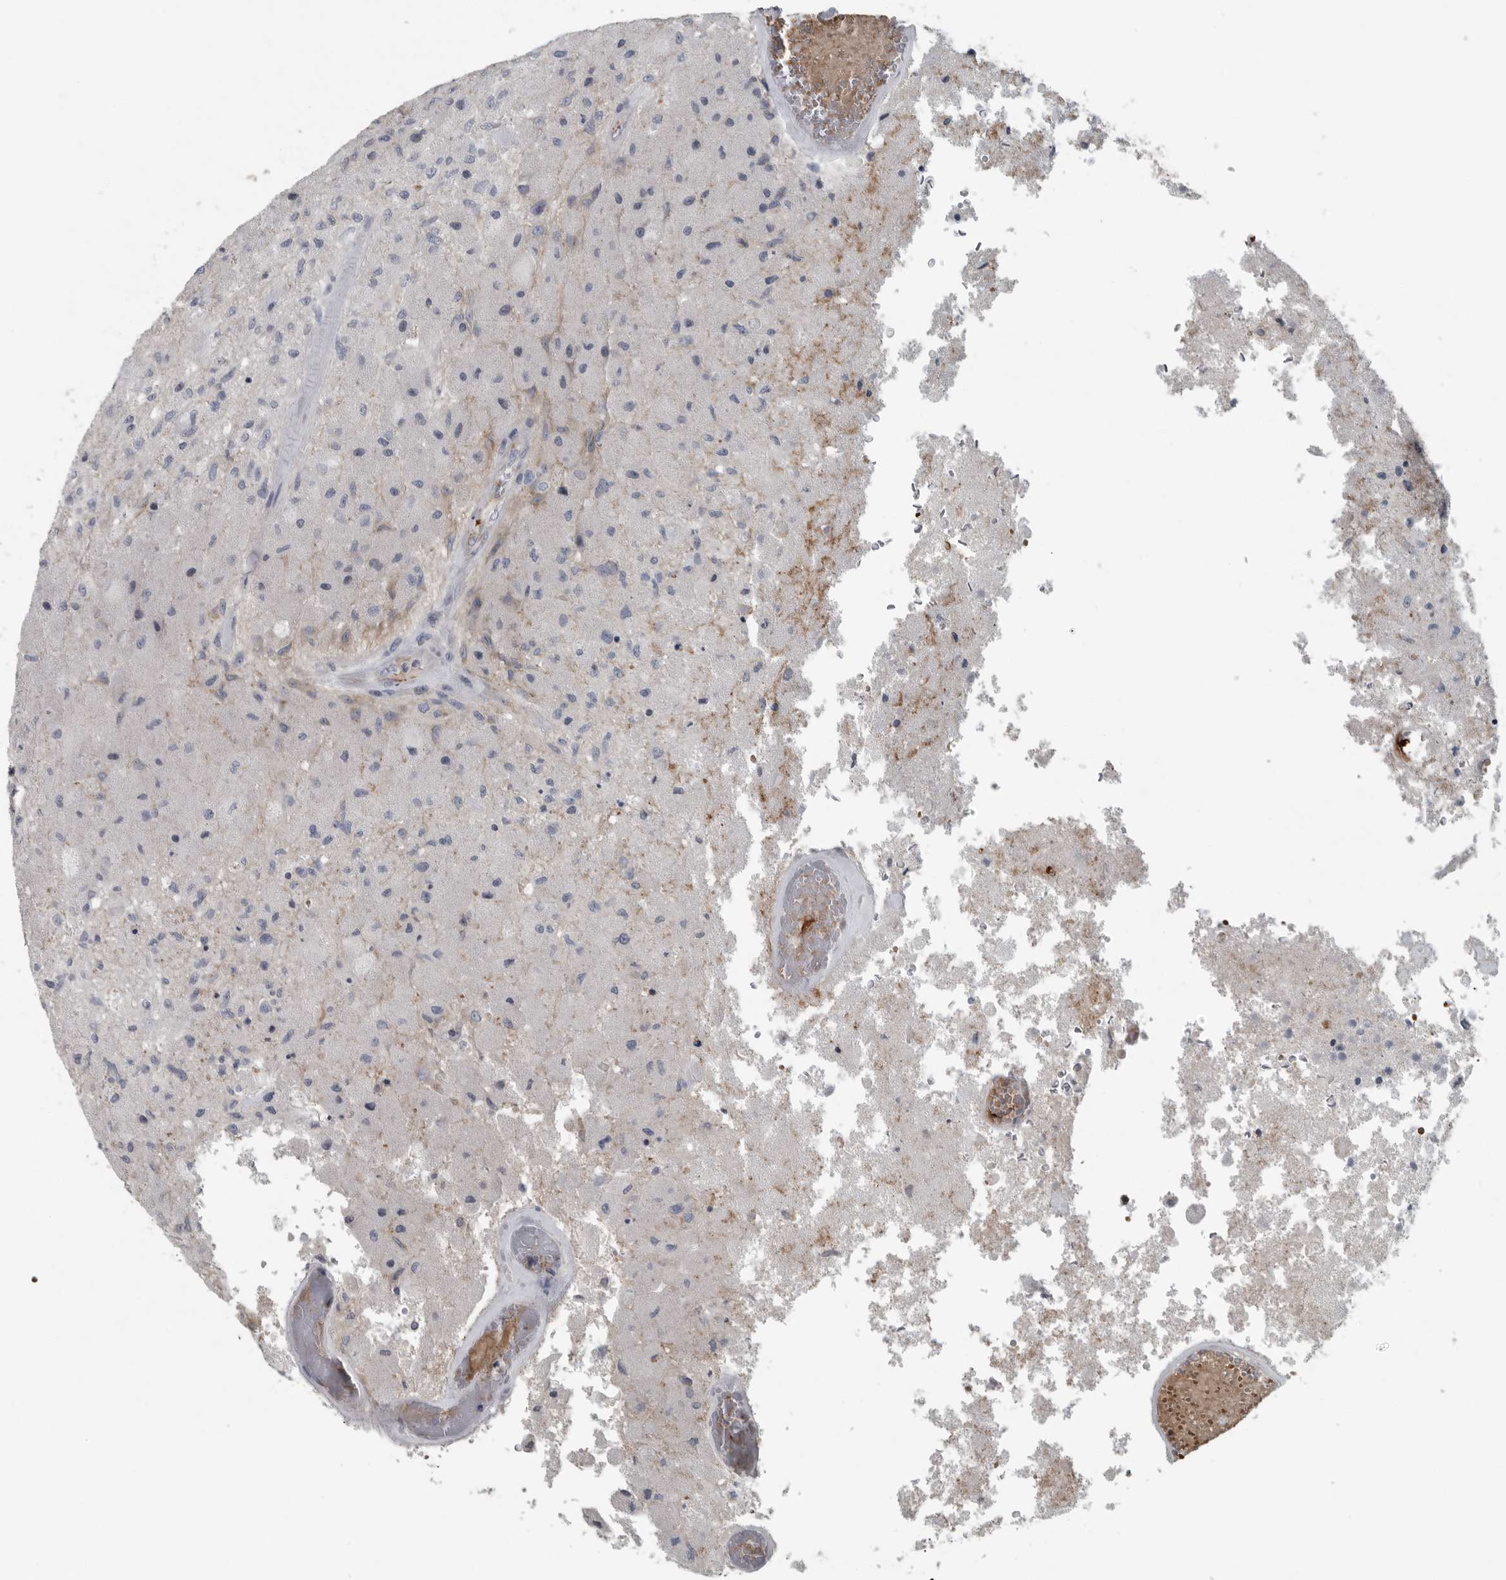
{"staining": {"intensity": "negative", "quantity": "none", "location": "none"}, "tissue": "glioma", "cell_type": "Tumor cells", "image_type": "cancer", "snomed": [{"axis": "morphology", "description": "Normal tissue, NOS"}, {"axis": "morphology", "description": "Glioma, malignant, High grade"}, {"axis": "topography", "description": "Cerebral cortex"}], "caption": "A high-resolution micrograph shows immunohistochemistry (IHC) staining of glioma, which demonstrates no significant staining in tumor cells.", "gene": "MPP3", "patient": {"sex": "male", "age": 77}}